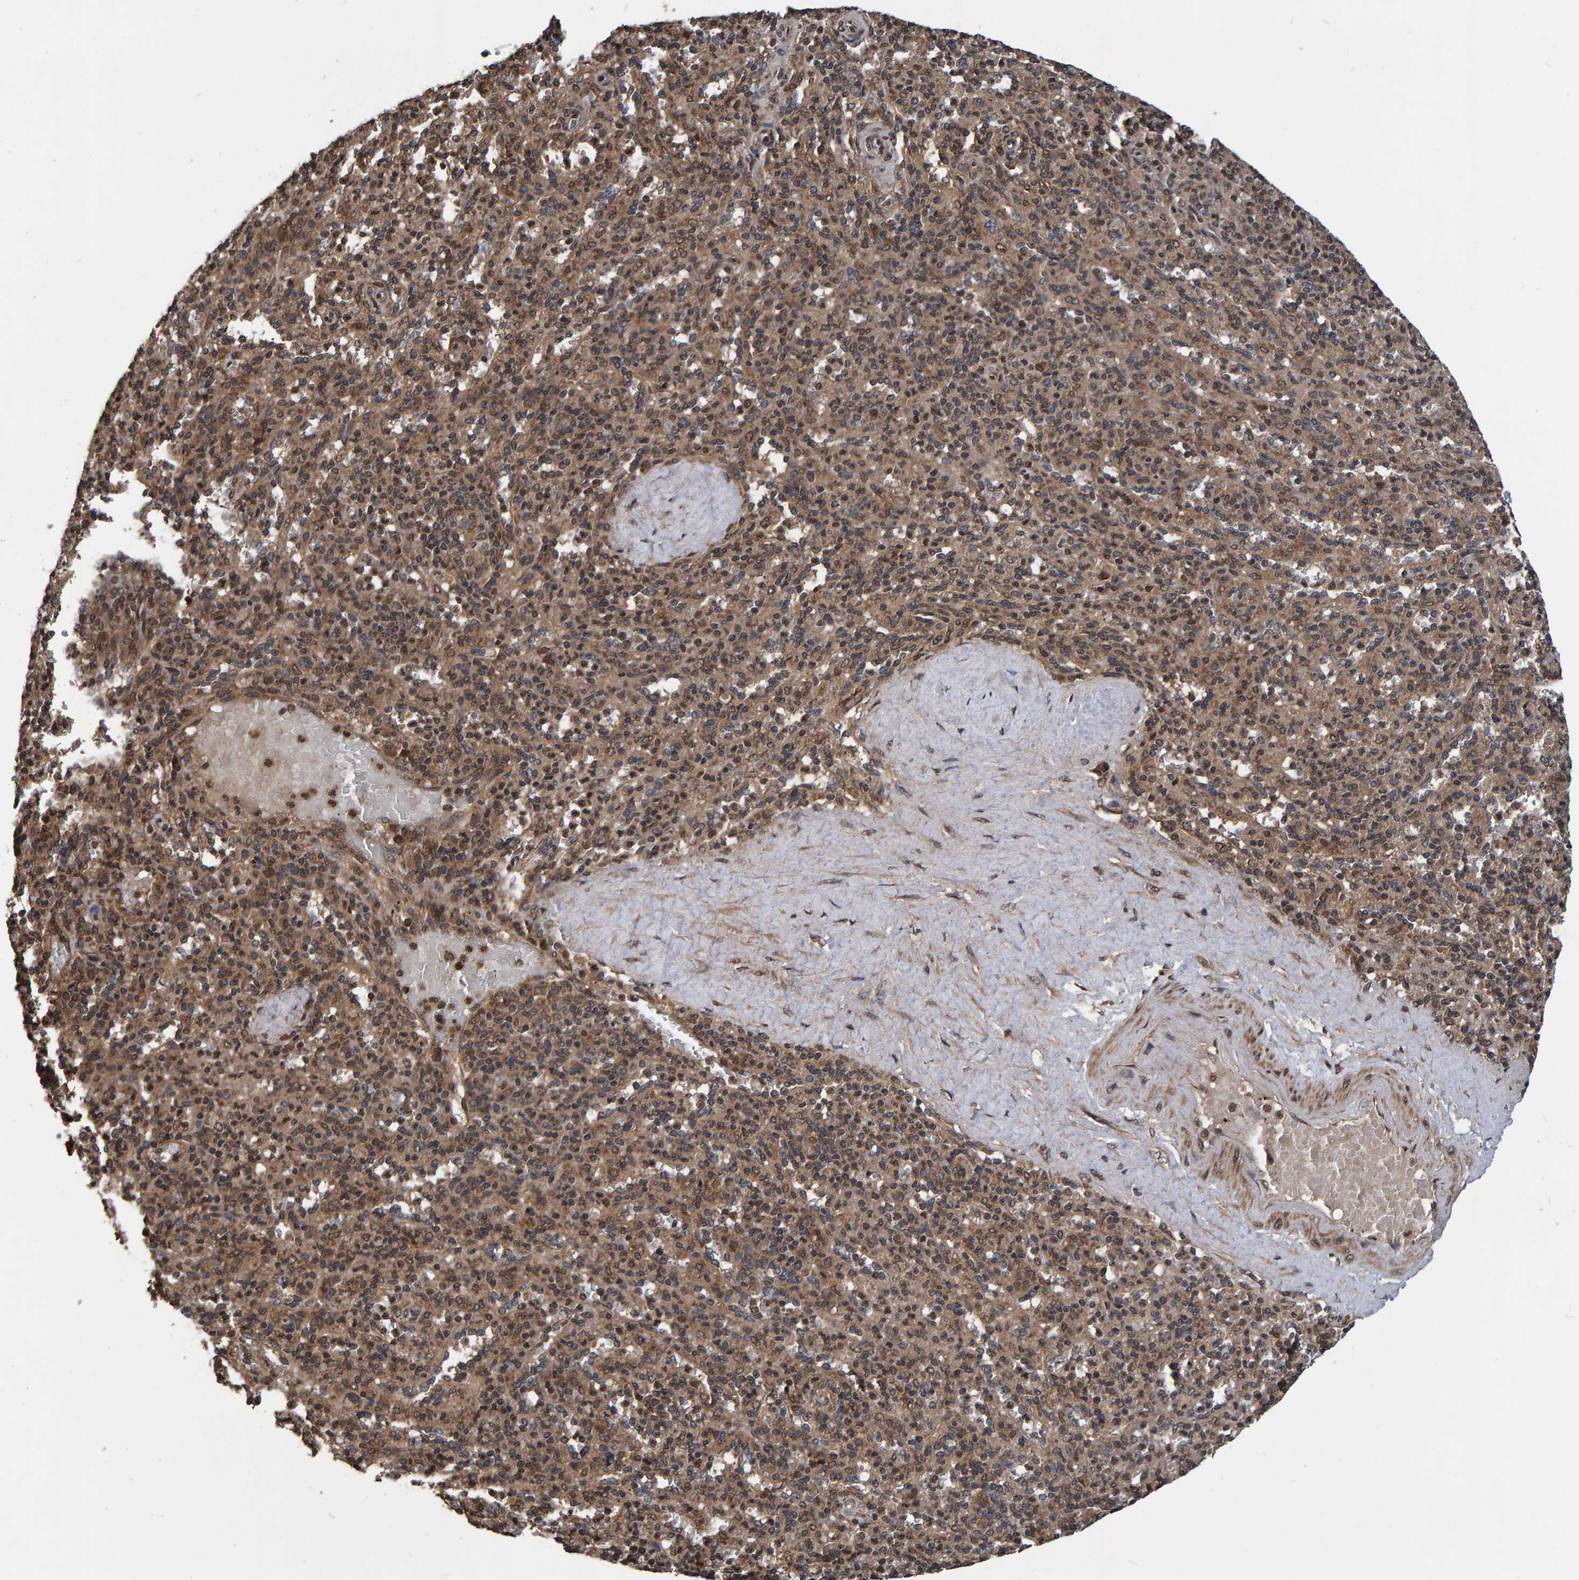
{"staining": {"intensity": "moderate", "quantity": ">75%", "location": "cytoplasmic/membranous,nuclear"}, "tissue": "spleen", "cell_type": "Cells in red pulp", "image_type": "normal", "snomed": [{"axis": "morphology", "description": "Normal tissue, NOS"}, {"axis": "topography", "description": "Spleen"}], "caption": "IHC of unremarkable spleen exhibits medium levels of moderate cytoplasmic/membranous,nuclear staining in about >75% of cells in red pulp.", "gene": "GAB2", "patient": {"sex": "male", "age": 36}}